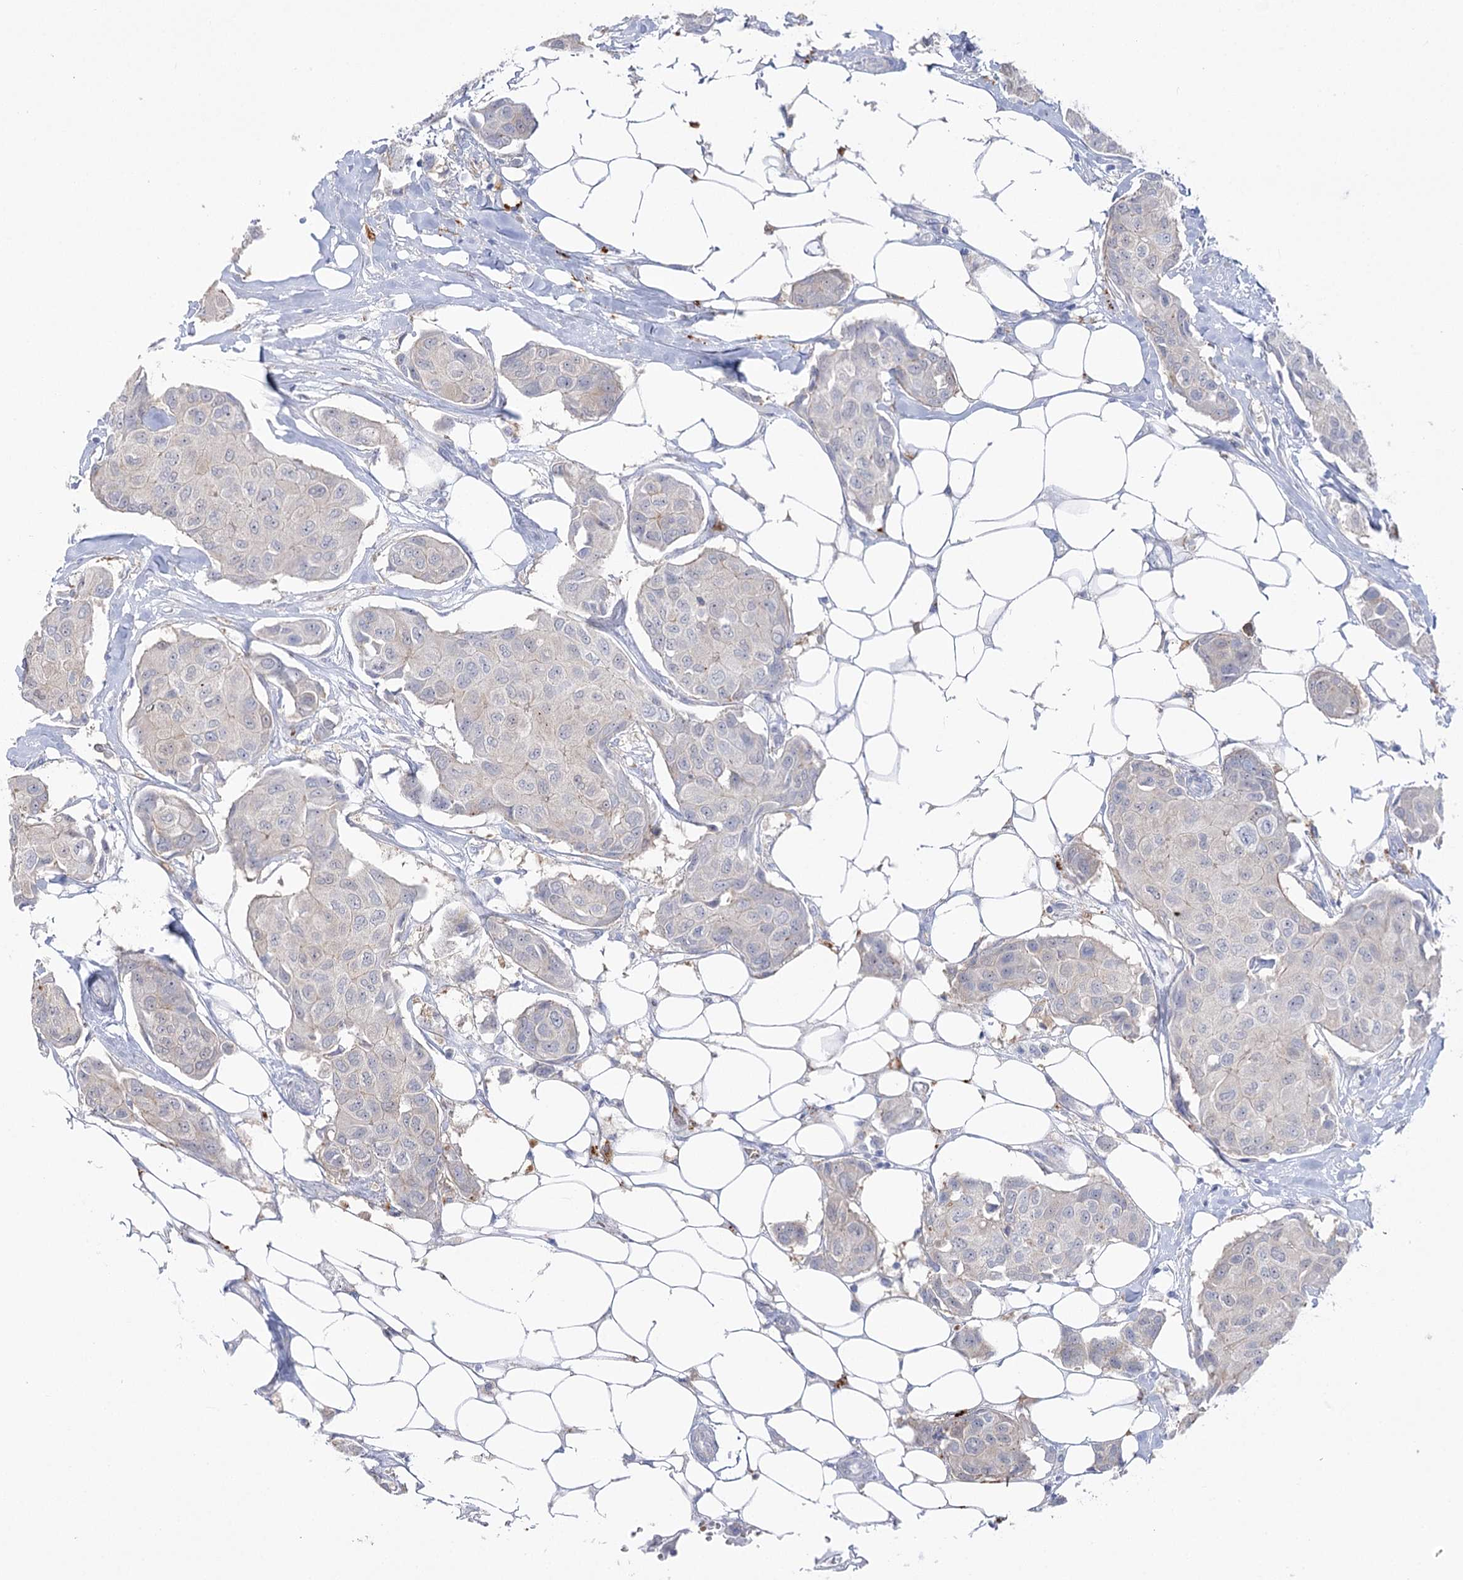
{"staining": {"intensity": "negative", "quantity": "none", "location": "none"}, "tissue": "breast cancer", "cell_type": "Tumor cells", "image_type": "cancer", "snomed": [{"axis": "morphology", "description": "Duct carcinoma"}, {"axis": "topography", "description": "Breast"}], "caption": "This image is of breast cancer (intraductal carcinoma) stained with immunohistochemistry (IHC) to label a protein in brown with the nuclei are counter-stained blue. There is no expression in tumor cells.", "gene": "SIAE", "patient": {"sex": "female", "age": 80}}